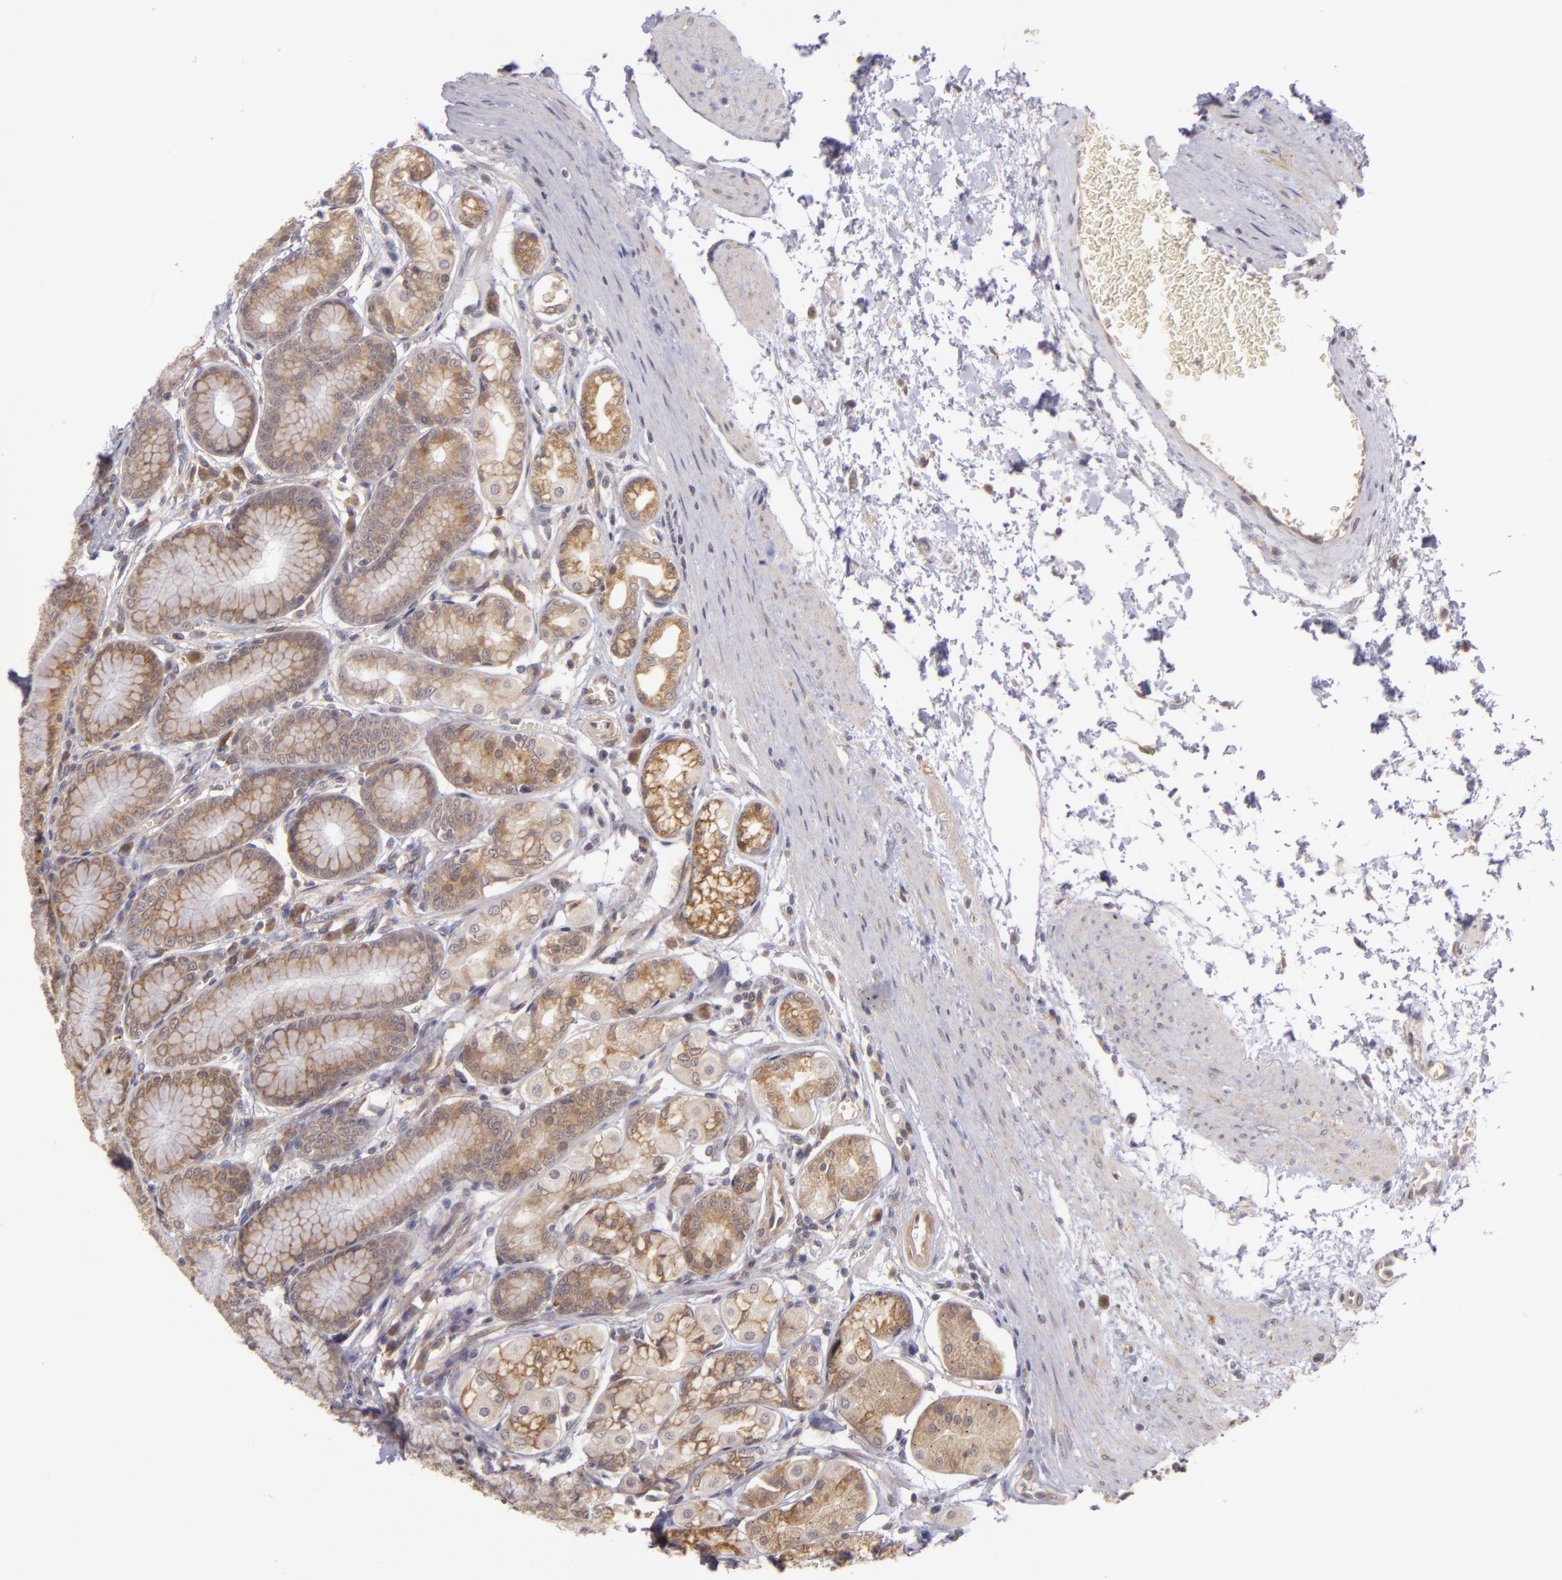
{"staining": {"intensity": "moderate", "quantity": ">75%", "location": "cytoplasmic/membranous"}, "tissue": "stomach", "cell_type": "Glandular cells", "image_type": "normal", "snomed": [{"axis": "morphology", "description": "Normal tissue, NOS"}, {"axis": "topography", "description": "Stomach"}, {"axis": "topography", "description": "Stomach, lower"}], "caption": "The micrograph reveals immunohistochemical staining of normal stomach. There is moderate cytoplasmic/membranous staining is present in approximately >75% of glandular cells.", "gene": "PPP1R3F", "patient": {"sex": "male", "age": 76}}